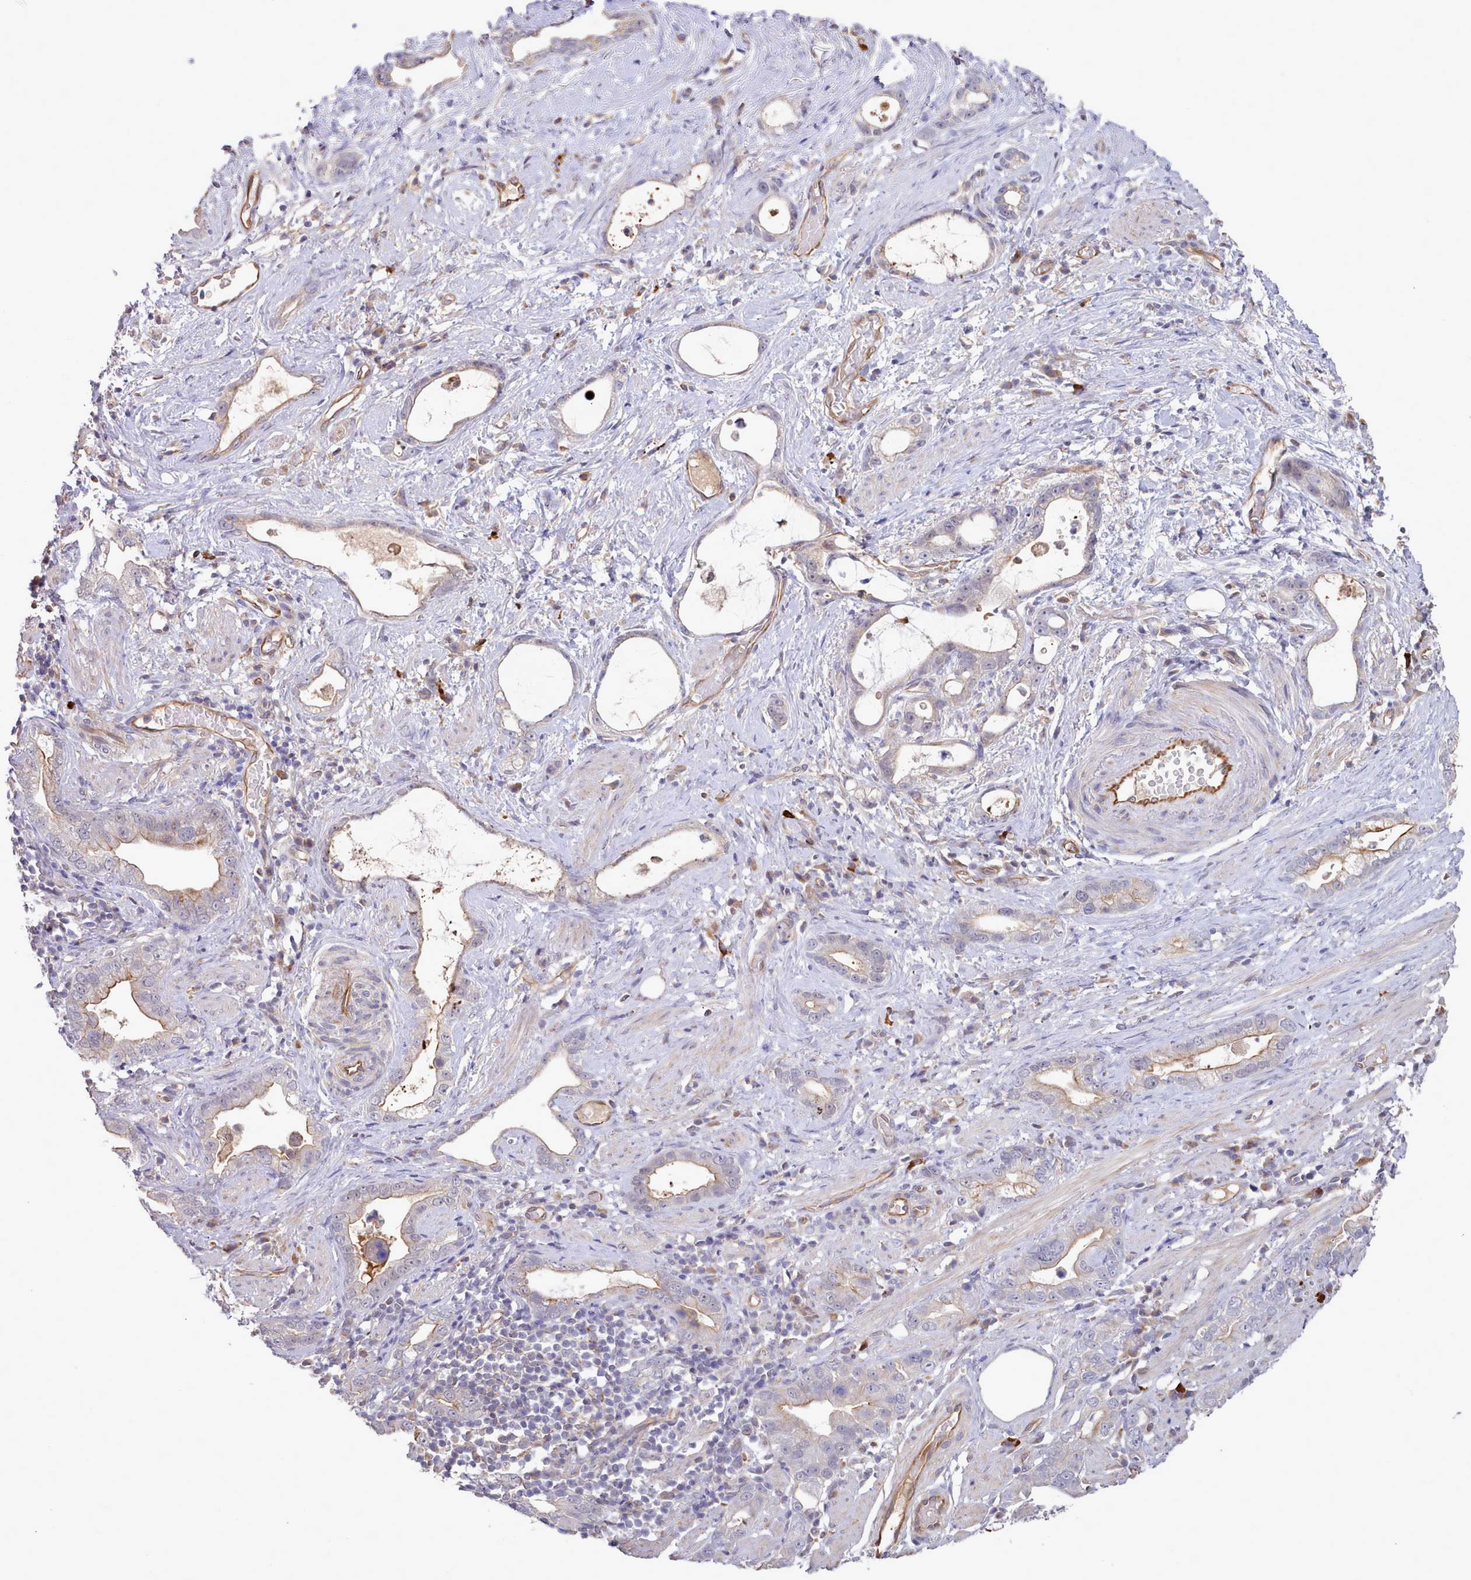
{"staining": {"intensity": "moderate", "quantity": "<25%", "location": "cytoplasmic/membranous"}, "tissue": "stomach cancer", "cell_type": "Tumor cells", "image_type": "cancer", "snomed": [{"axis": "morphology", "description": "Adenocarcinoma, NOS"}, {"axis": "topography", "description": "Stomach"}], "caption": "This micrograph shows stomach cancer stained with IHC to label a protein in brown. The cytoplasmic/membranous of tumor cells show moderate positivity for the protein. Nuclei are counter-stained blue.", "gene": "ZC3H13", "patient": {"sex": "male", "age": 55}}